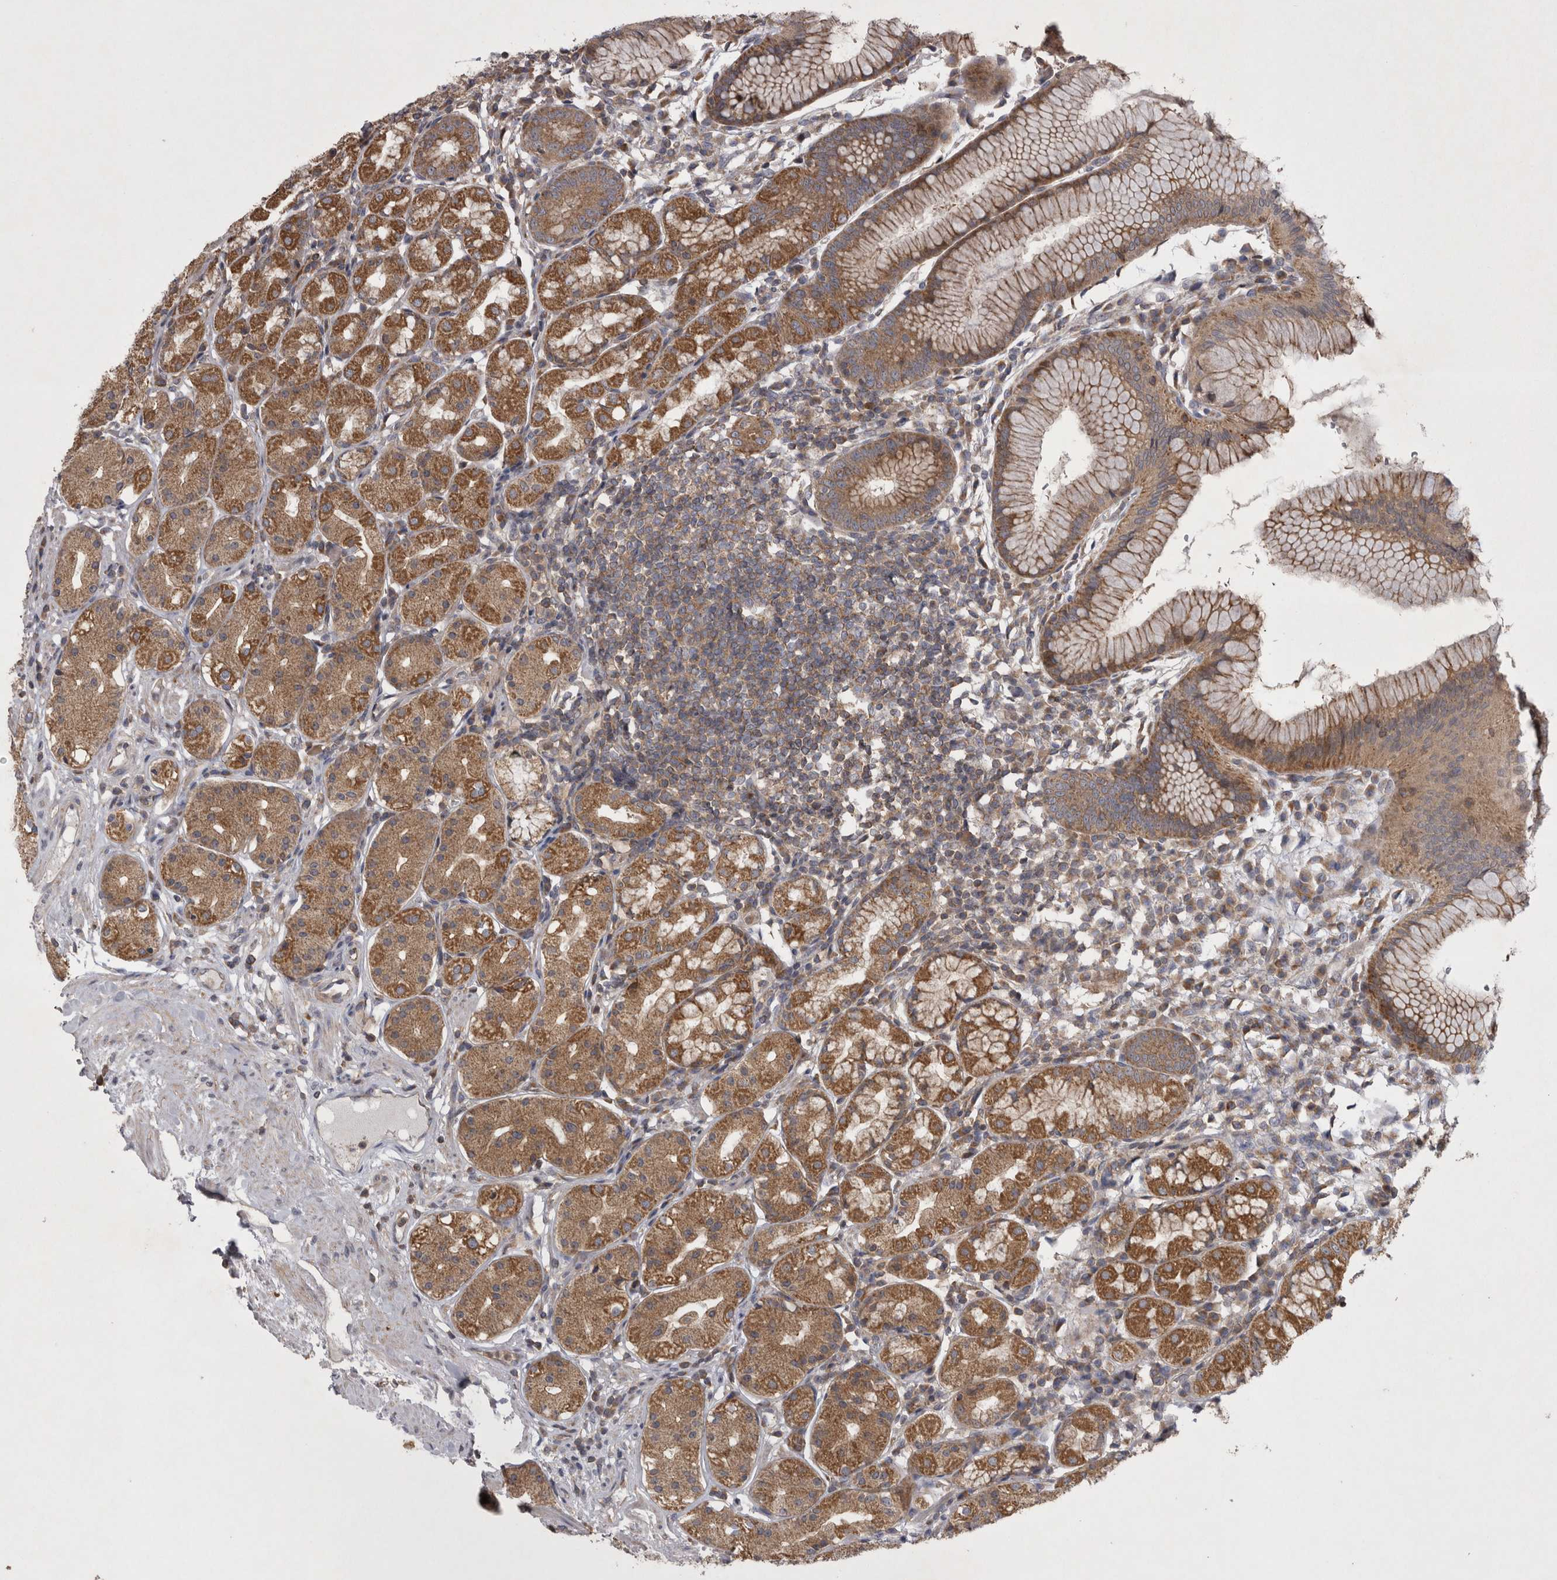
{"staining": {"intensity": "moderate", "quantity": ">75%", "location": "cytoplasmic/membranous"}, "tissue": "stomach", "cell_type": "Glandular cells", "image_type": "normal", "snomed": [{"axis": "morphology", "description": "Normal tissue, NOS"}, {"axis": "topography", "description": "Stomach, lower"}], "caption": "The immunohistochemical stain shows moderate cytoplasmic/membranous positivity in glandular cells of unremarkable stomach. (DAB IHC with brightfield microscopy, high magnification).", "gene": "TSPOAP1", "patient": {"sex": "female", "age": 56}}